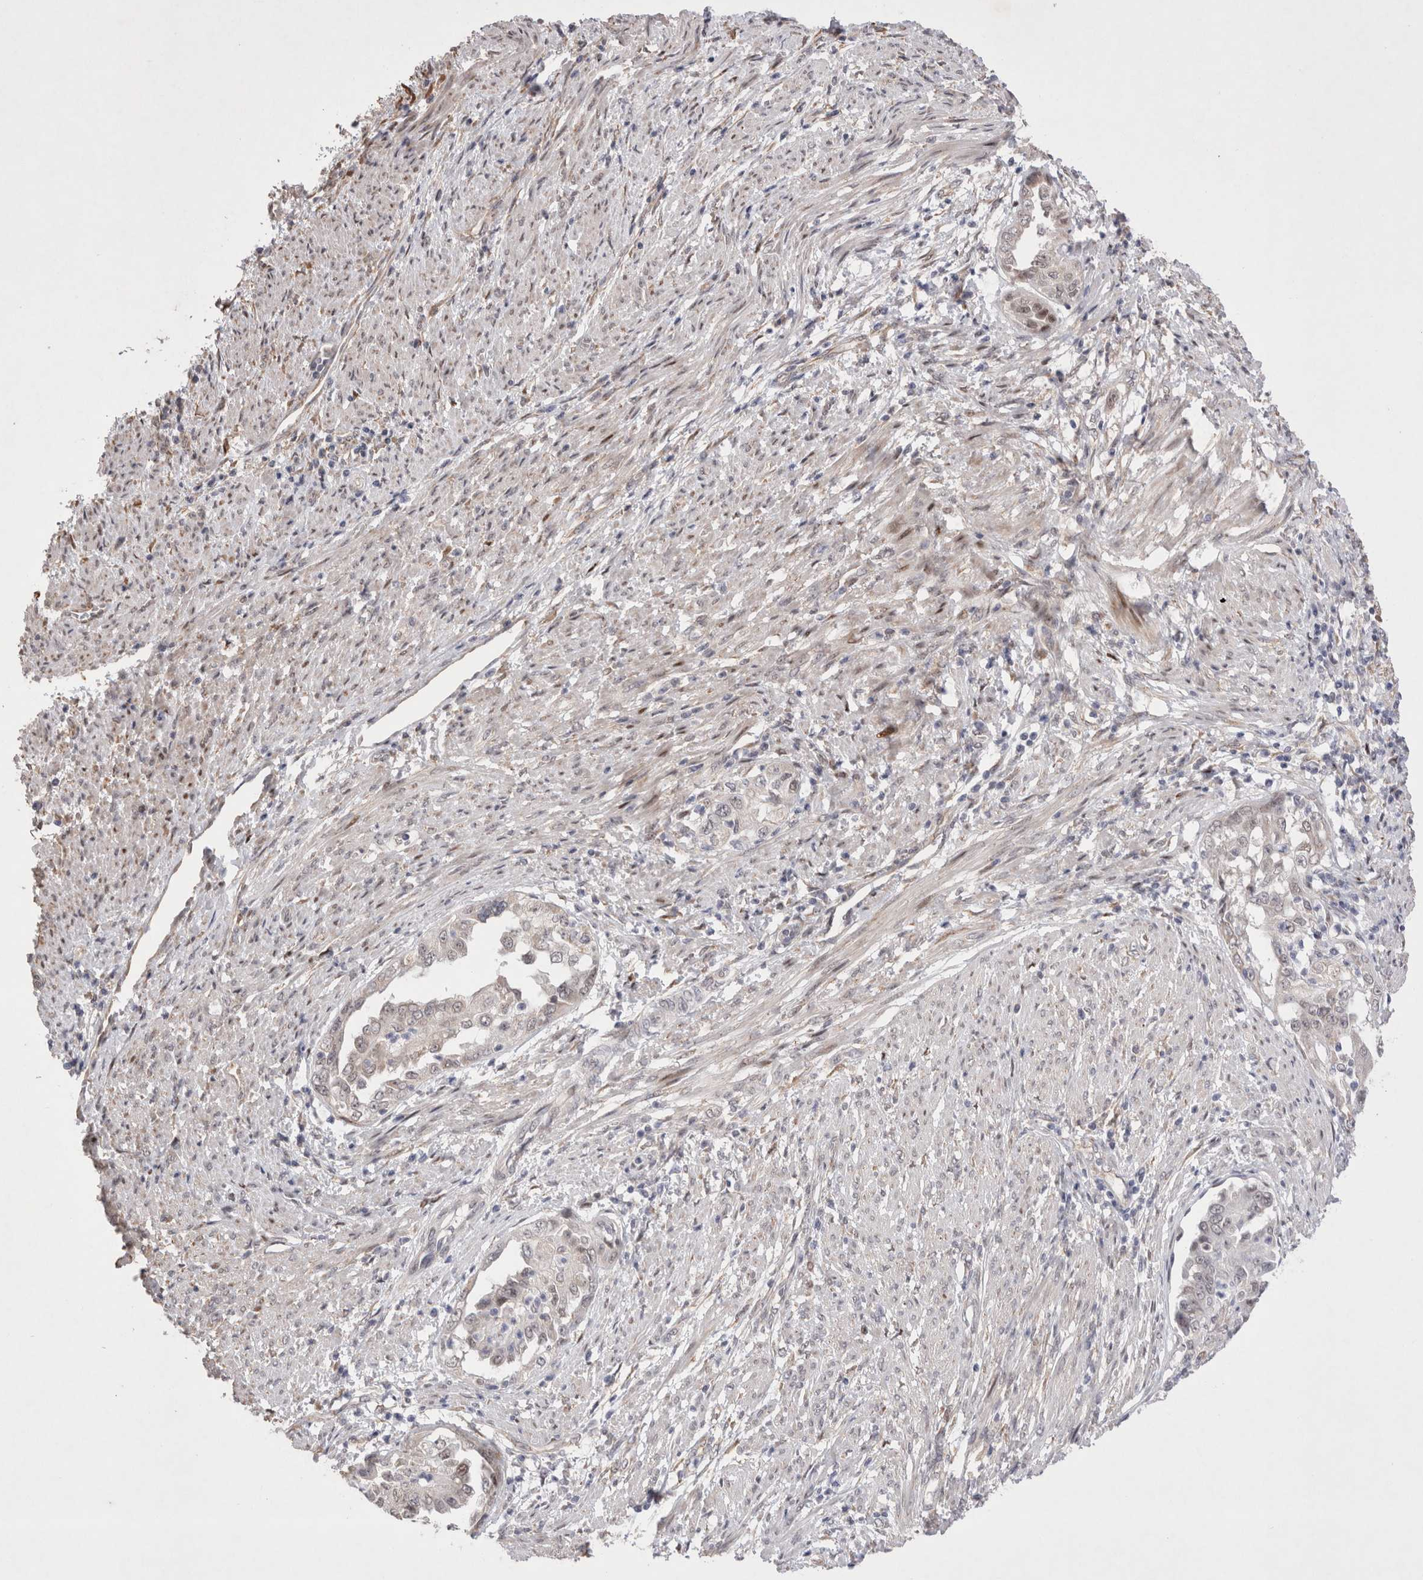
{"staining": {"intensity": "weak", "quantity": "25%-75%", "location": "cytoplasmic/membranous,nuclear"}, "tissue": "endometrial cancer", "cell_type": "Tumor cells", "image_type": "cancer", "snomed": [{"axis": "morphology", "description": "Adenocarcinoma, NOS"}, {"axis": "topography", "description": "Endometrium"}], "caption": "Endometrial cancer stained with a brown dye displays weak cytoplasmic/membranous and nuclear positive staining in about 25%-75% of tumor cells.", "gene": "GIMAP6", "patient": {"sex": "female", "age": 85}}